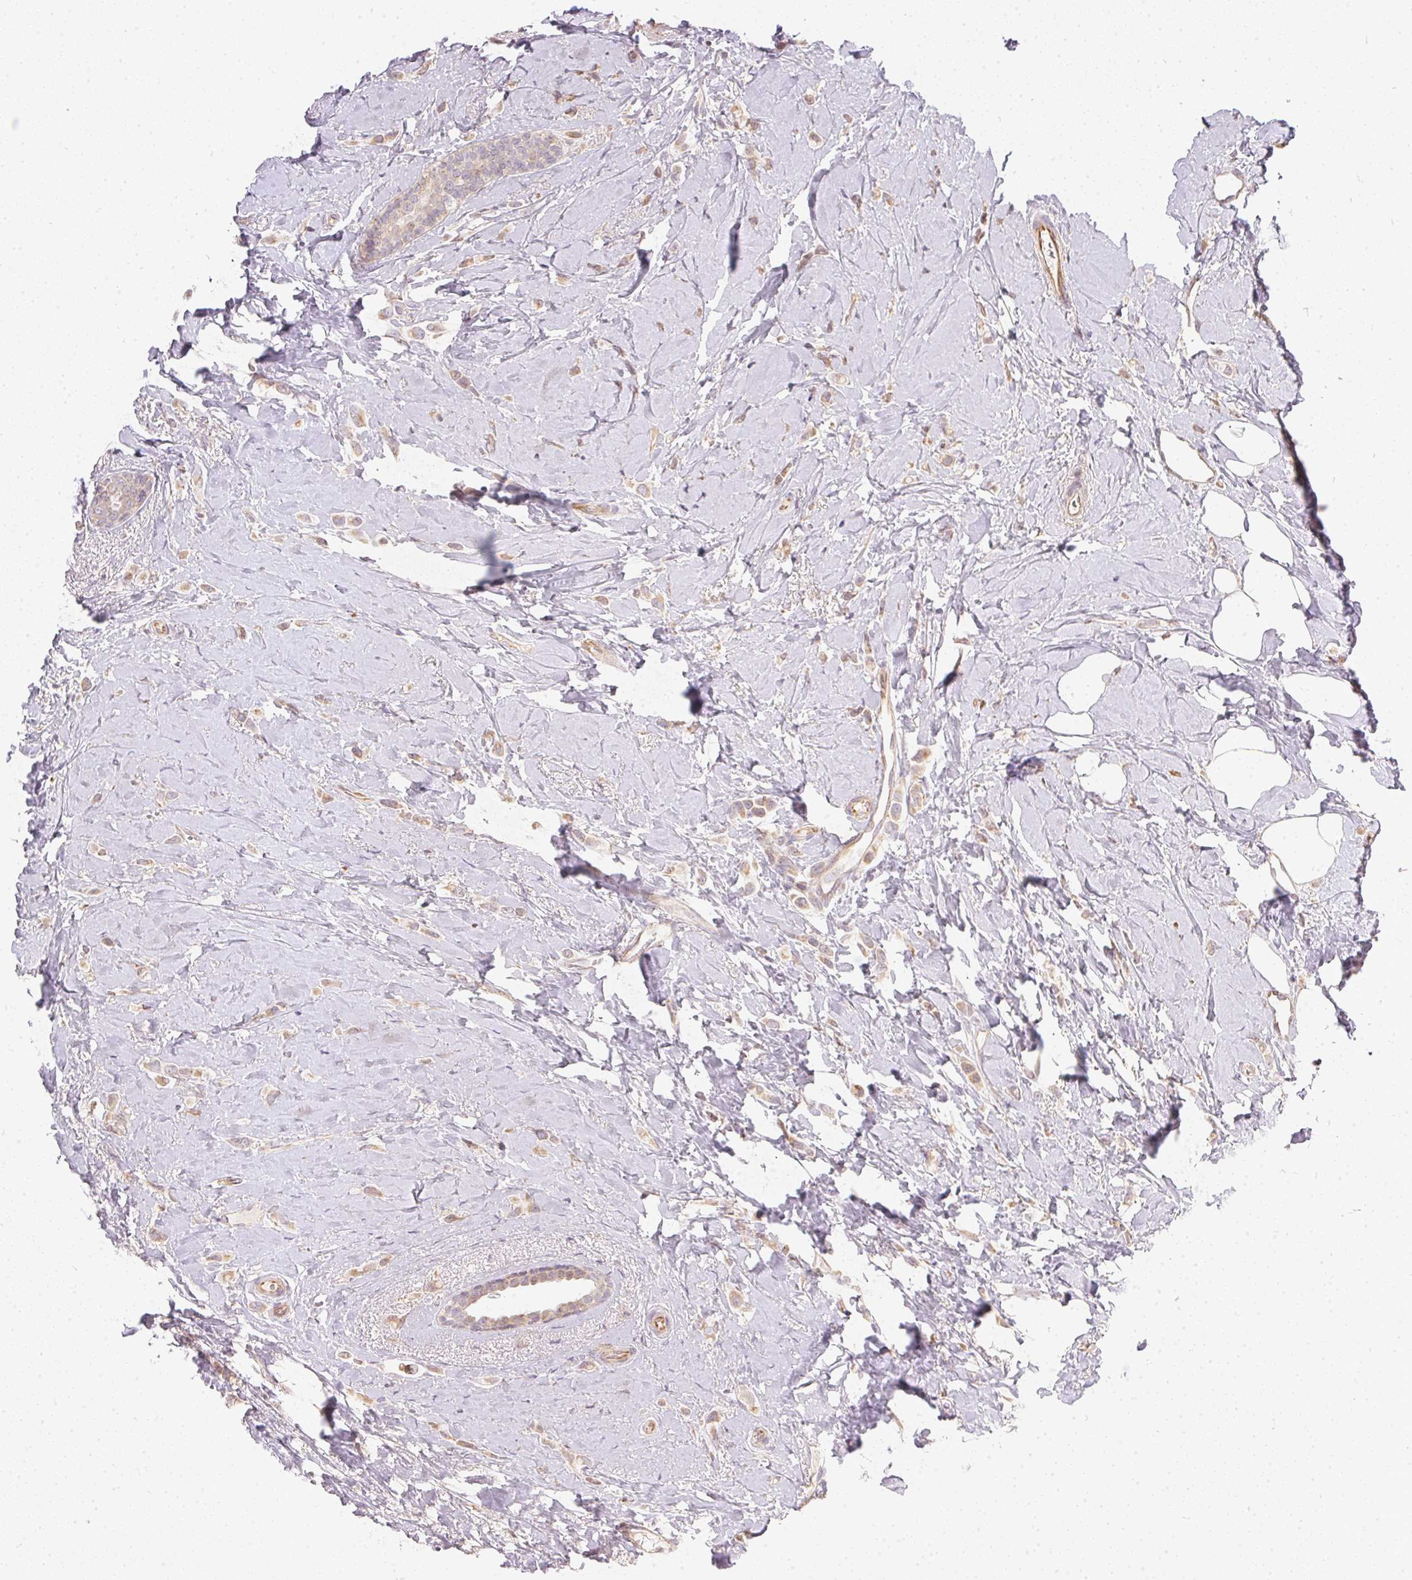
{"staining": {"intensity": "weak", "quantity": ">75%", "location": "cytoplasmic/membranous"}, "tissue": "breast cancer", "cell_type": "Tumor cells", "image_type": "cancer", "snomed": [{"axis": "morphology", "description": "Lobular carcinoma"}, {"axis": "topography", "description": "Breast"}], "caption": "DAB immunohistochemical staining of lobular carcinoma (breast) demonstrates weak cytoplasmic/membranous protein staining in about >75% of tumor cells.", "gene": "VWA5B2", "patient": {"sex": "female", "age": 66}}